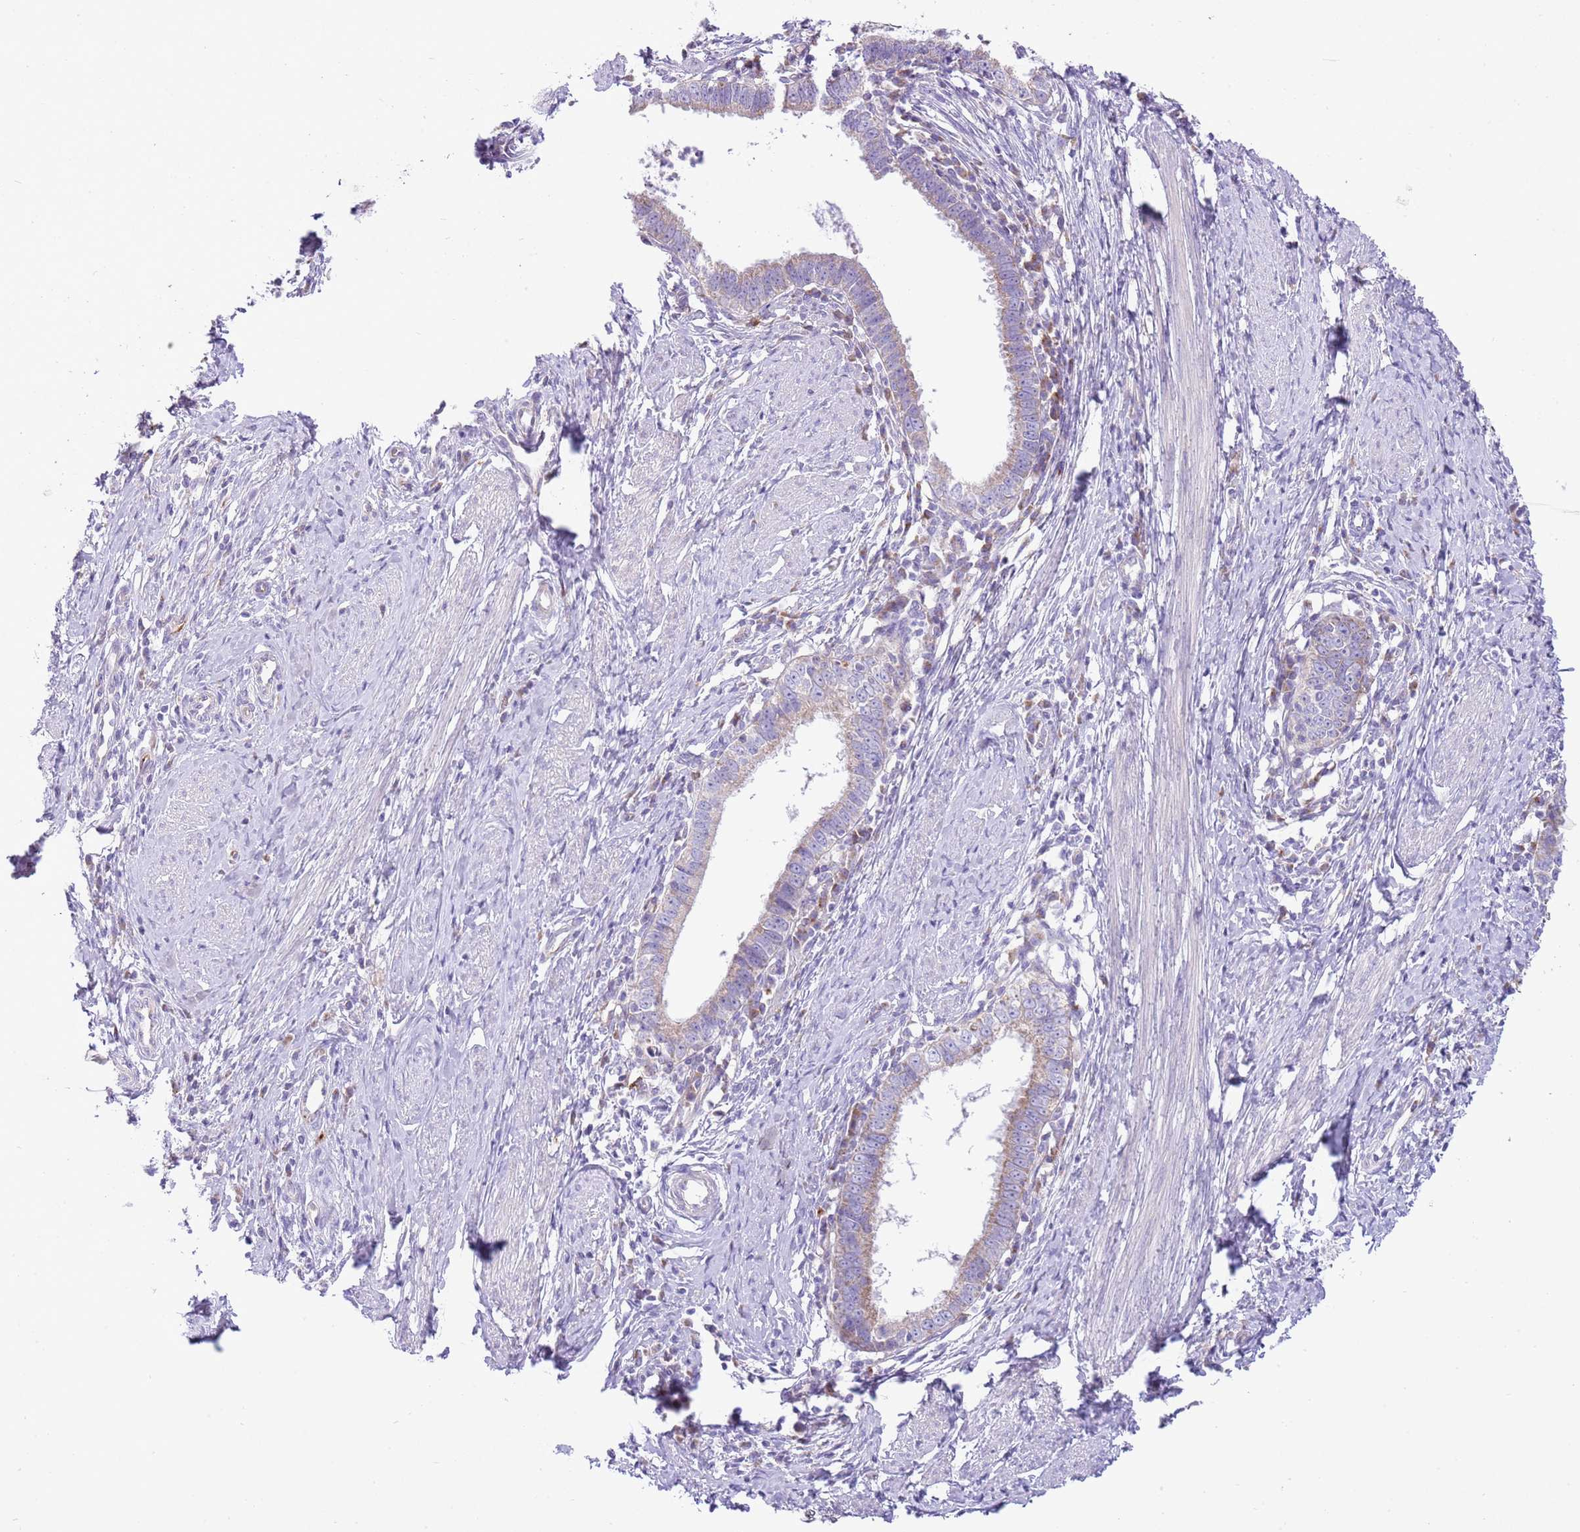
{"staining": {"intensity": "weak", "quantity": "<25%", "location": "cytoplasmic/membranous"}, "tissue": "cervical cancer", "cell_type": "Tumor cells", "image_type": "cancer", "snomed": [{"axis": "morphology", "description": "Adenocarcinoma, NOS"}, {"axis": "topography", "description": "Cervix"}], "caption": "Tumor cells are negative for protein expression in human cervical cancer (adenocarcinoma).", "gene": "OAZ2", "patient": {"sex": "female", "age": 36}}